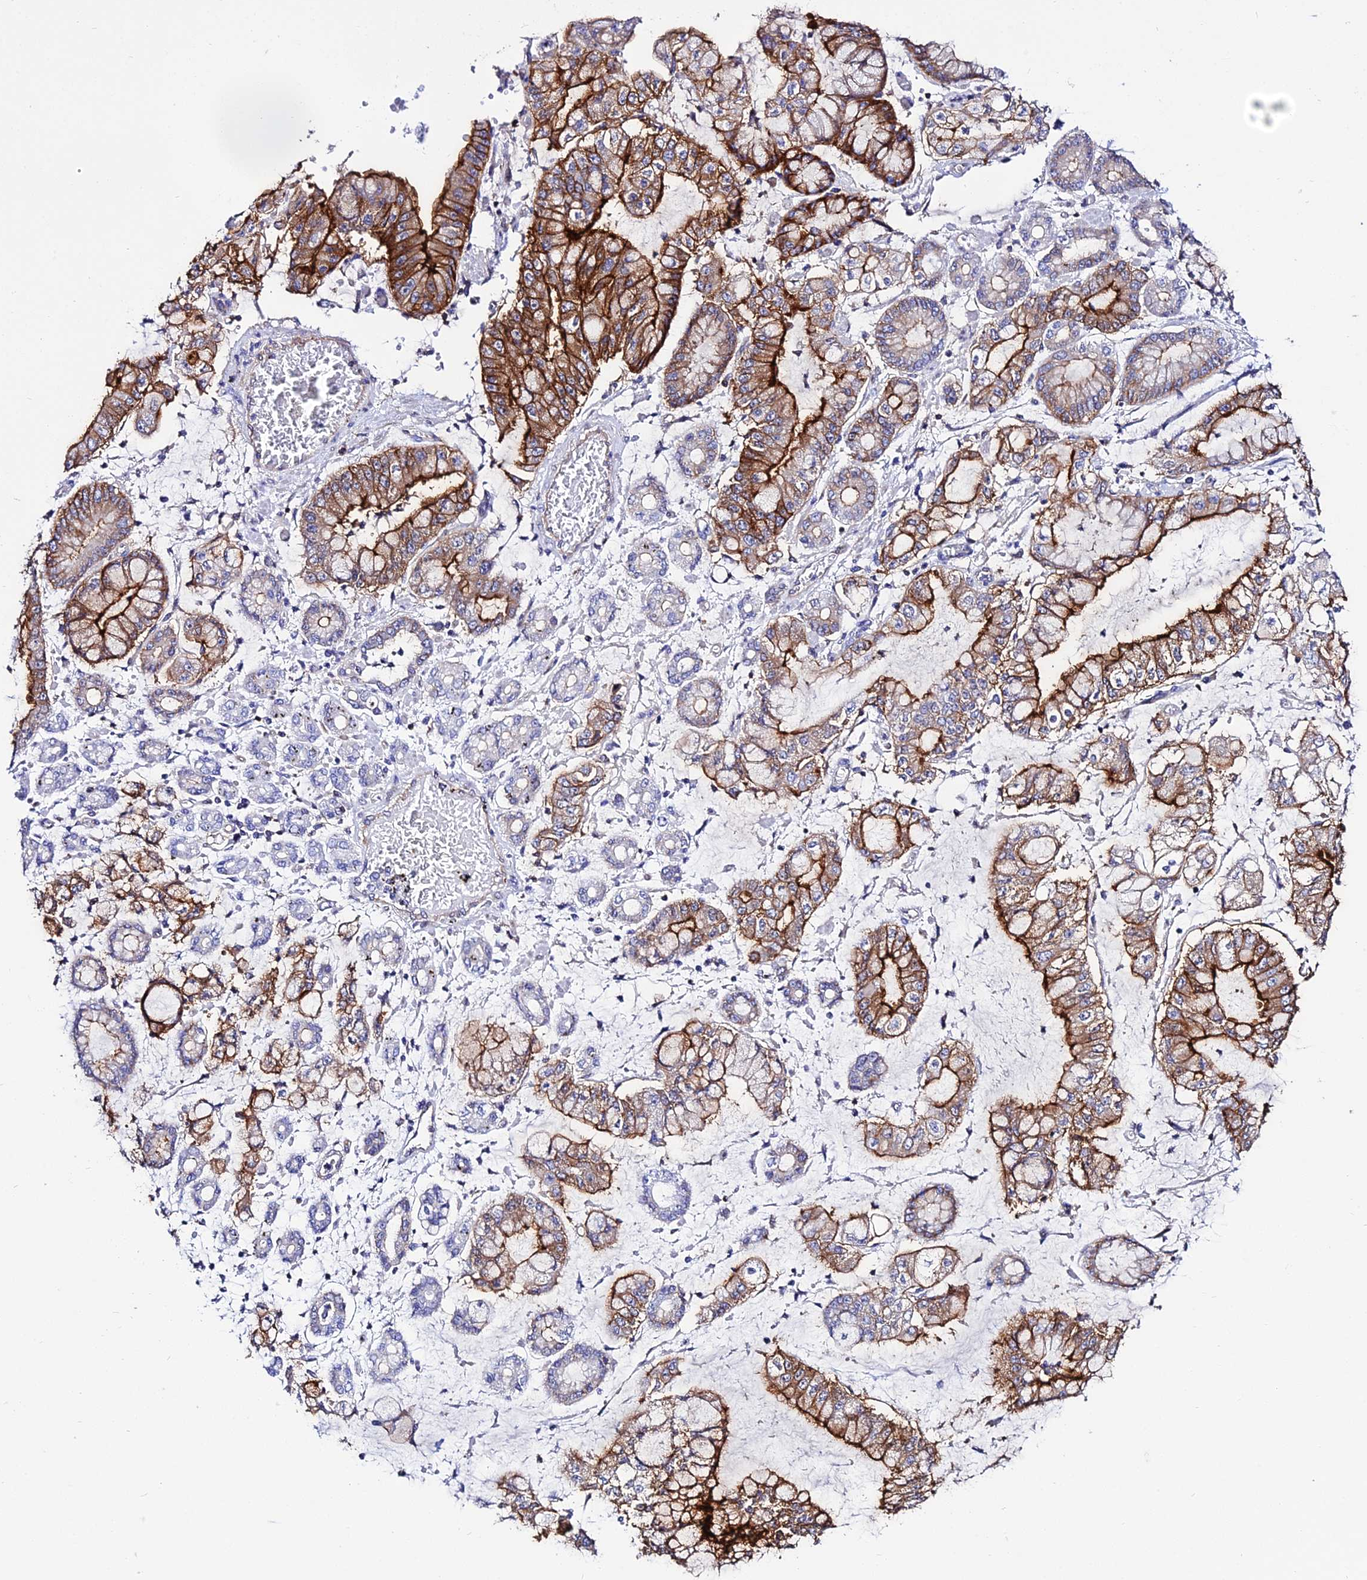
{"staining": {"intensity": "strong", "quantity": ">75%", "location": "cytoplasmic/membranous"}, "tissue": "stomach cancer", "cell_type": "Tumor cells", "image_type": "cancer", "snomed": [{"axis": "morphology", "description": "Adenocarcinoma, NOS"}, {"axis": "topography", "description": "Stomach"}], "caption": "Approximately >75% of tumor cells in stomach cancer show strong cytoplasmic/membranous protein positivity as visualized by brown immunohistochemical staining.", "gene": "S100A16", "patient": {"sex": "male", "age": 76}}